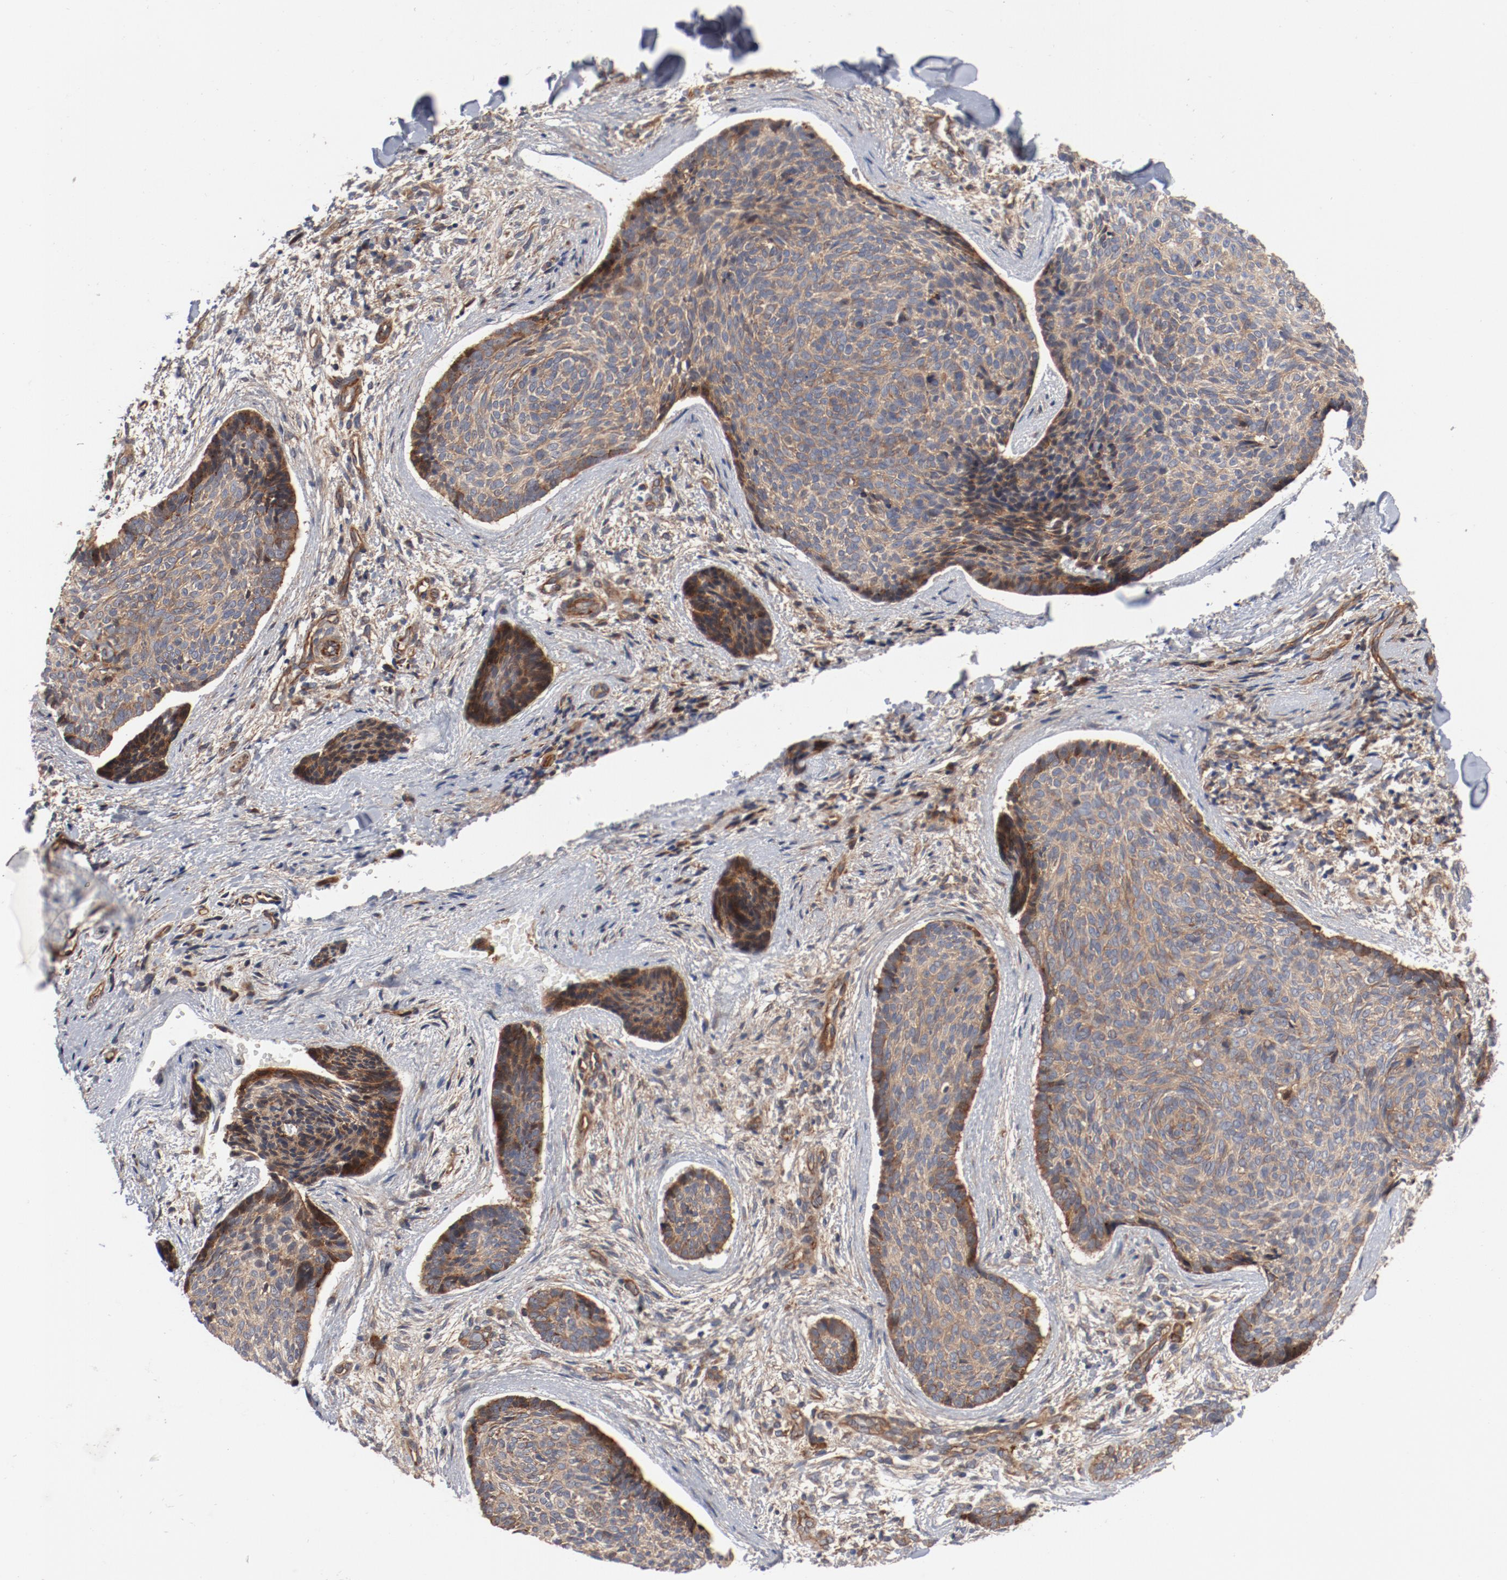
{"staining": {"intensity": "moderate", "quantity": ">75%", "location": "cytoplasmic/membranous"}, "tissue": "skin cancer", "cell_type": "Tumor cells", "image_type": "cancer", "snomed": [{"axis": "morphology", "description": "Normal tissue, NOS"}, {"axis": "morphology", "description": "Basal cell carcinoma"}, {"axis": "topography", "description": "Skin"}], "caption": "Immunohistochemistry (IHC) photomicrograph of neoplastic tissue: skin cancer (basal cell carcinoma) stained using immunohistochemistry (IHC) displays medium levels of moderate protein expression localized specifically in the cytoplasmic/membranous of tumor cells, appearing as a cytoplasmic/membranous brown color.", "gene": "PITPNM2", "patient": {"sex": "female", "age": 57}}